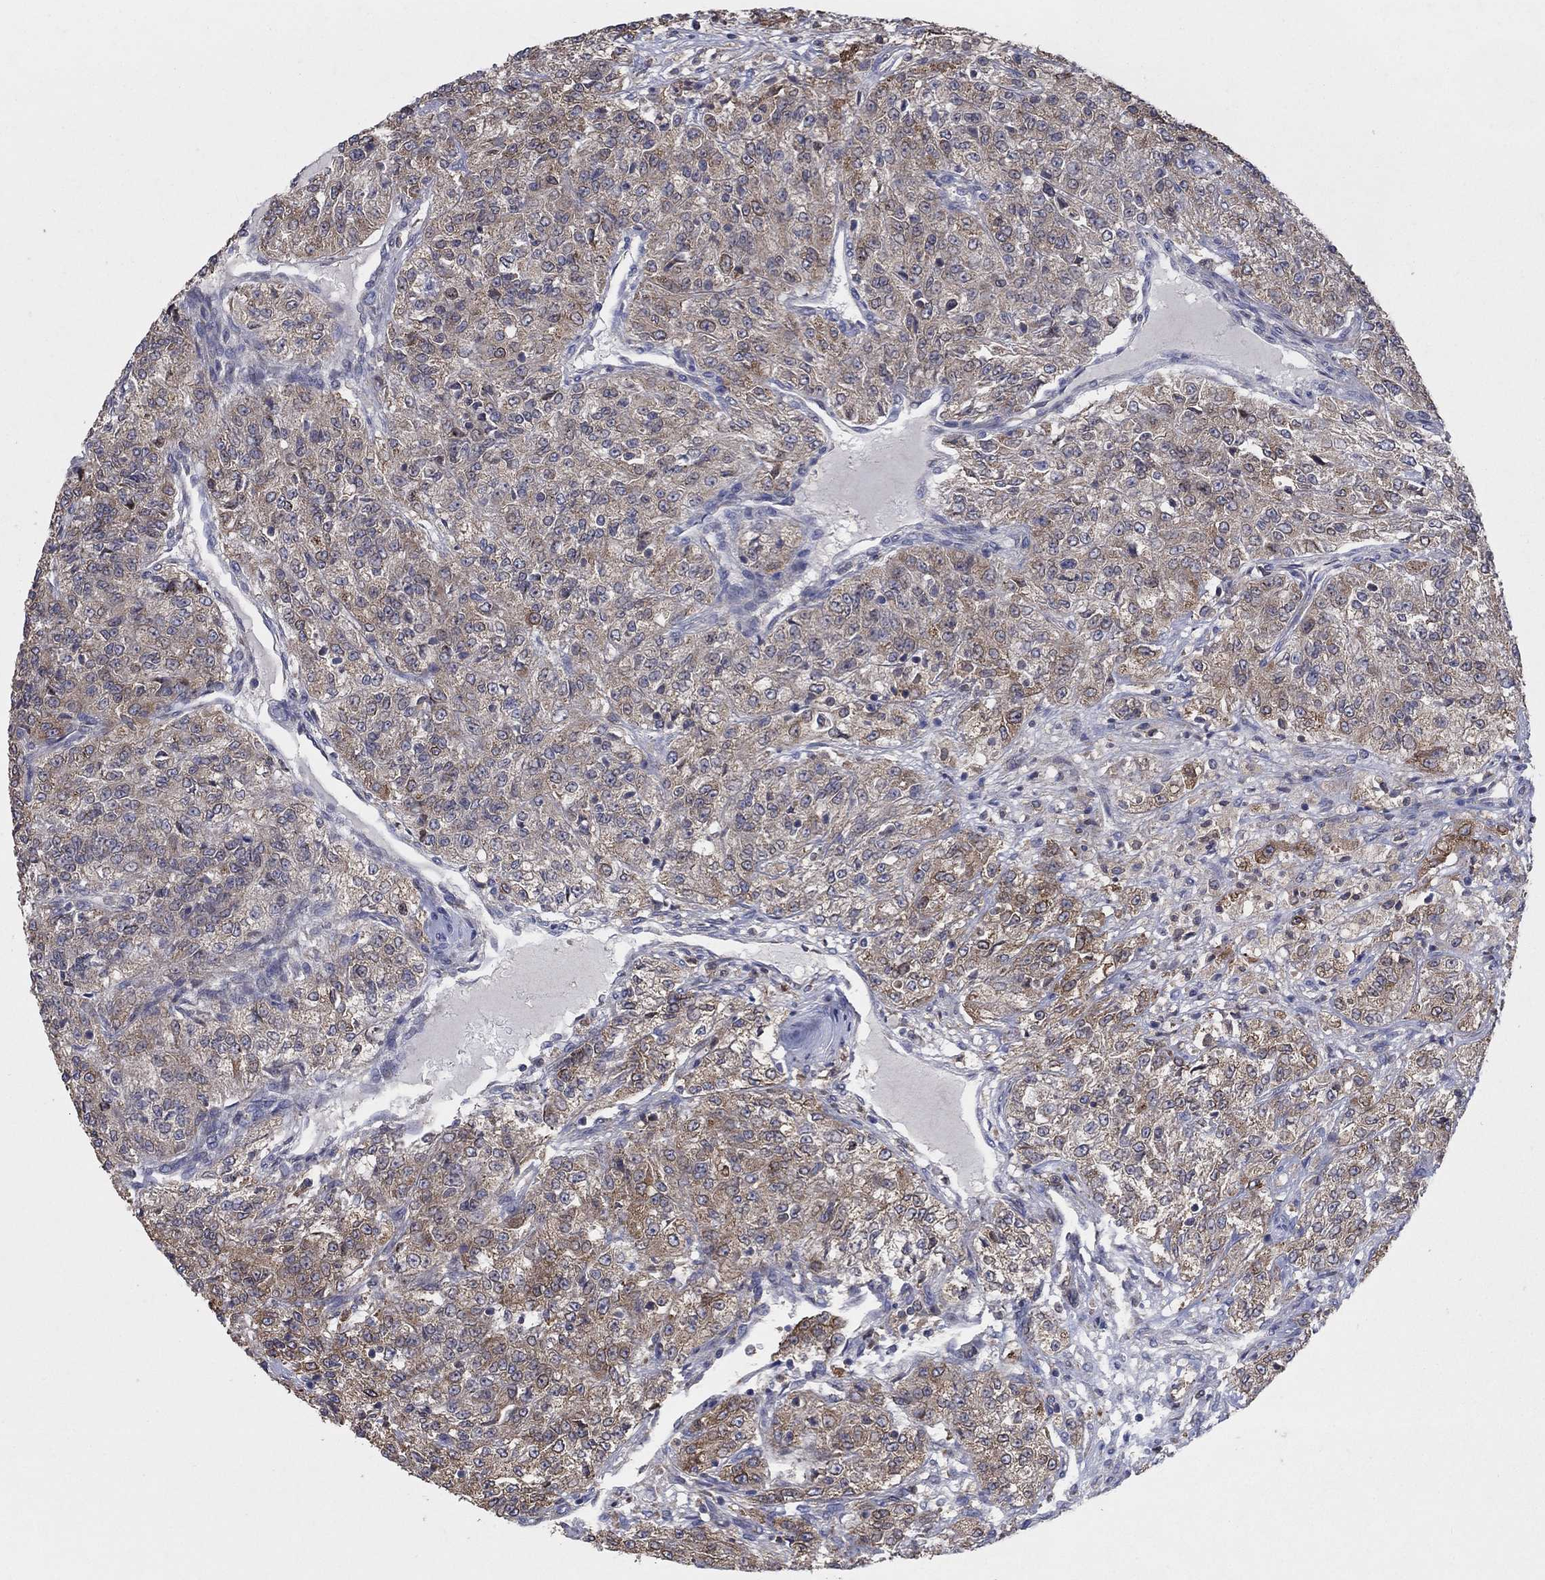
{"staining": {"intensity": "moderate", "quantity": "25%-75%", "location": "cytoplasmic/membranous"}, "tissue": "renal cancer", "cell_type": "Tumor cells", "image_type": "cancer", "snomed": [{"axis": "morphology", "description": "Adenocarcinoma, NOS"}, {"axis": "topography", "description": "Kidney"}], "caption": "Renal cancer (adenocarcinoma) stained with DAB IHC reveals medium levels of moderate cytoplasmic/membranous expression in approximately 25%-75% of tumor cells.", "gene": "NCEH1", "patient": {"sex": "female", "age": 63}}